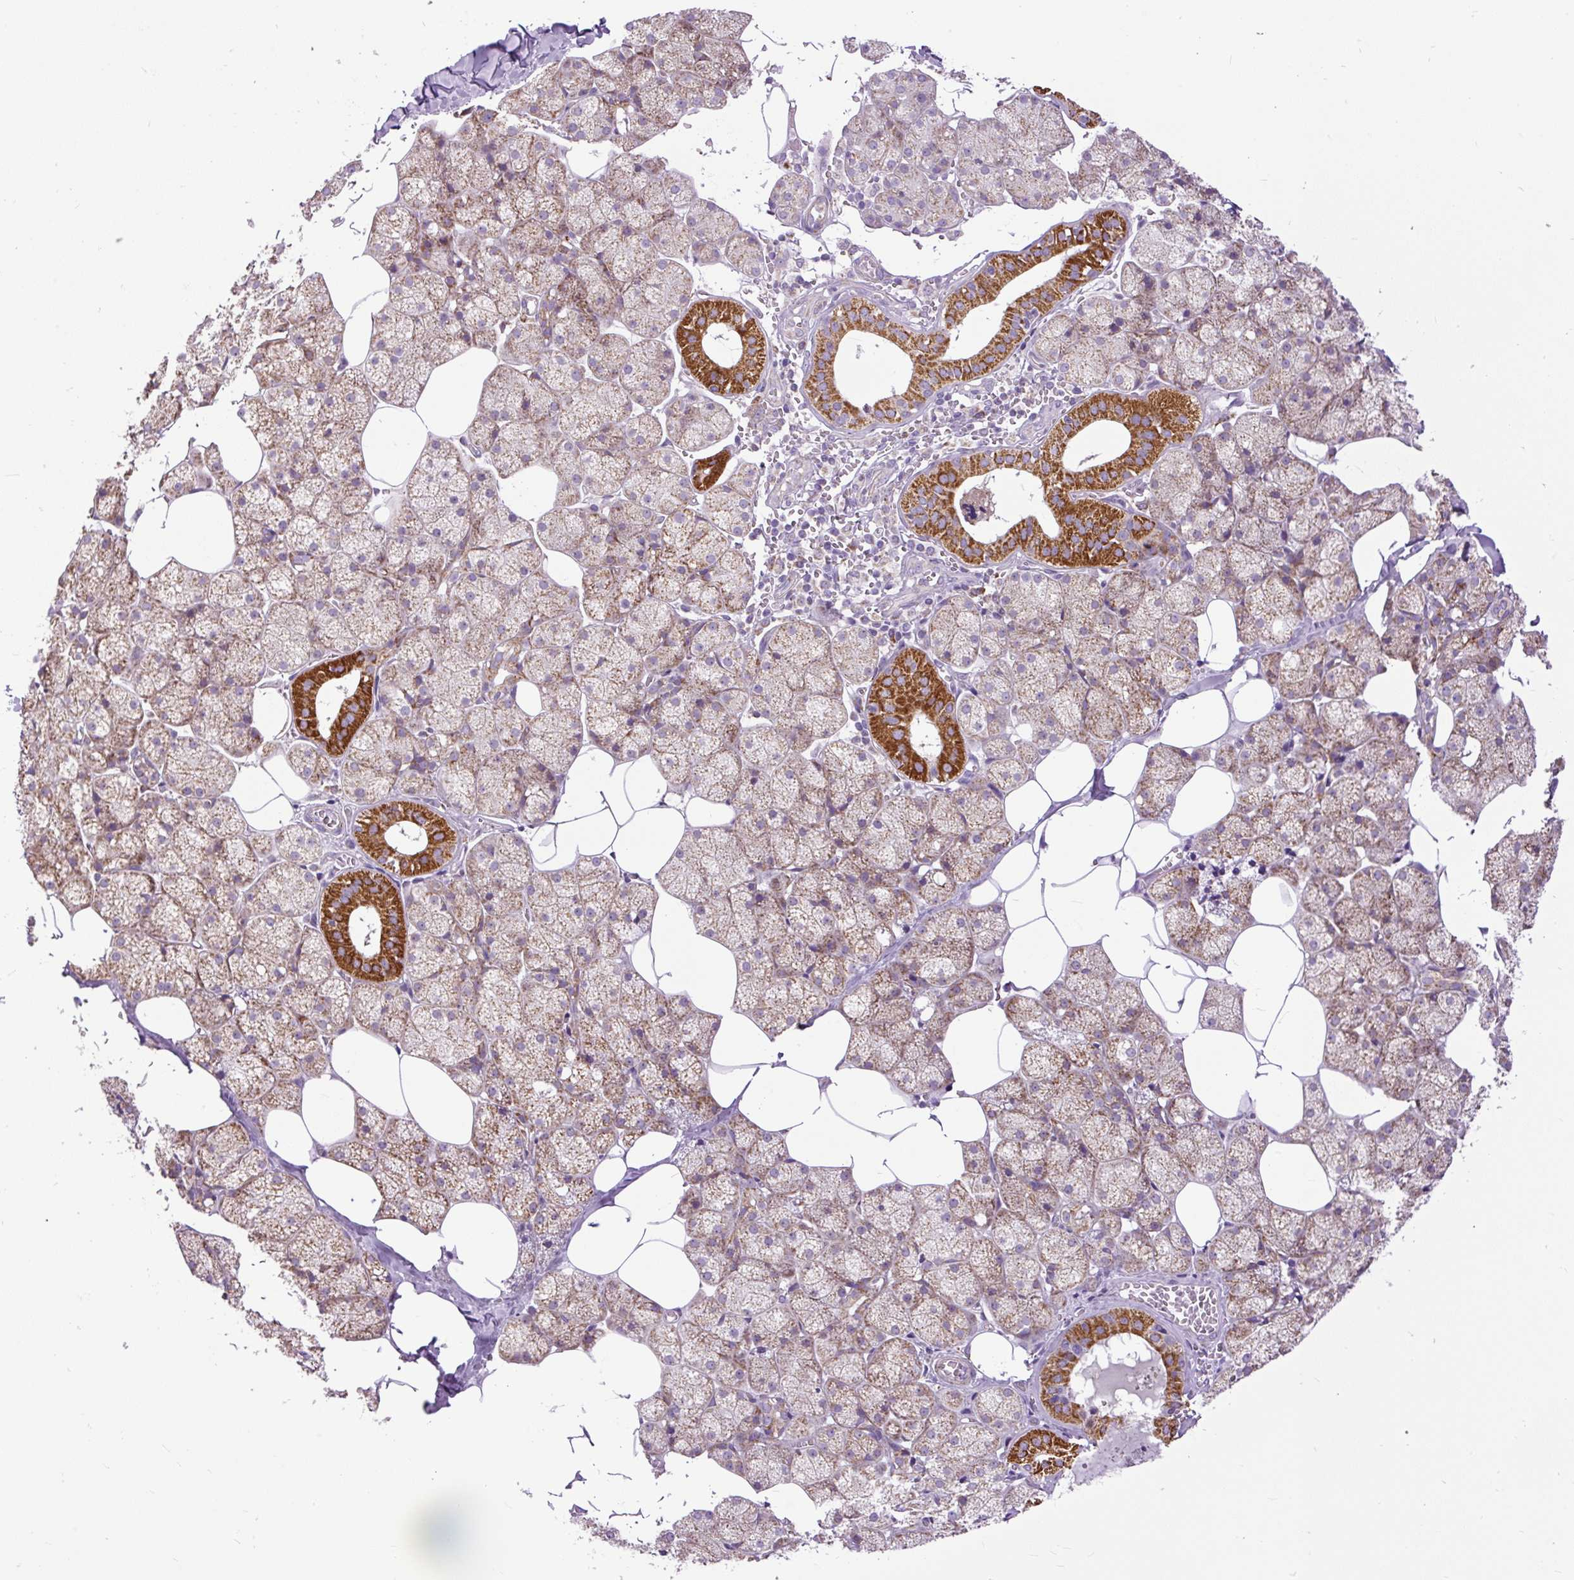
{"staining": {"intensity": "strong", "quantity": "25%-75%", "location": "cytoplasmic/membranous"}, "tissue": "salivary gland", "cell_type": "Glandular cells", "image_type": "normal", "snomed": [{"axis": "morphology", "description": "Normal tissue, NOS"}, {"axis": "topography", "description": "Salivary gland"}, {"axis": "topography", "description": "Peripheral nerve tissue"}], "caption": "The micrograph reveals staining of normal salivary gland, revealing strong cytoplasmic/membranous protein staining (brown color) within glandular cells. (Stains: DAB in brown, nuclei in blue, Microscopy: brightfield microscopy at high magnification).", "gene": "TM2D3", "patient": {"sex": "male", "age": 38}}